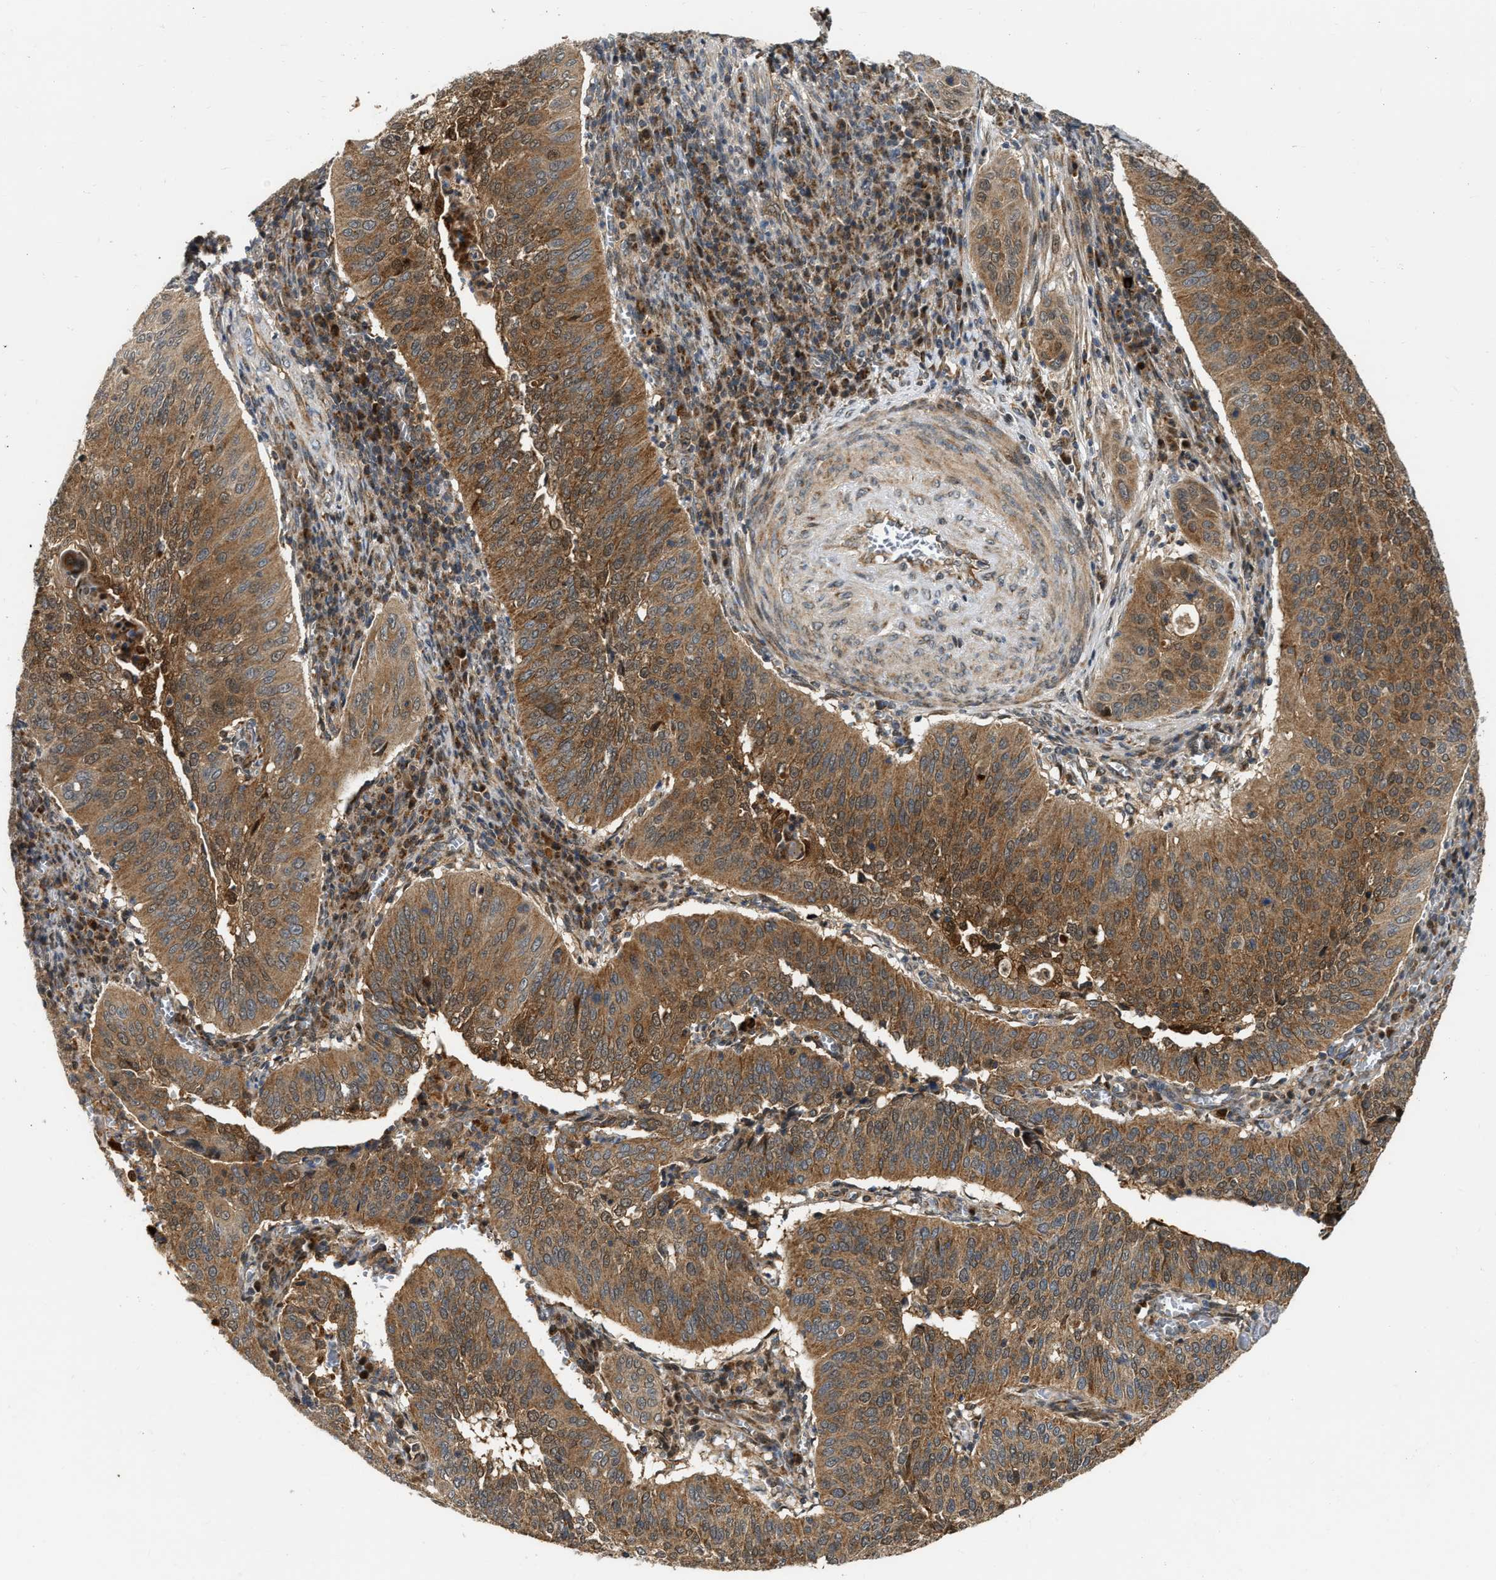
{"staining": {"intensity": "moderate", "quantity": ">75%", "location": "cytoplasmic/membranous"}, "tissue": "cervical cancer", "cell_type": "Tumor cells", "image_type": "cancer", "snomed": [{"axis": "morphology", "description": "Squamous cell carcinoma, NOS"}, {"axis": "topography", "description": "Cervix"}], "caption": "Brown immunohistochemical staining in human squamous cell carcinoma (cervical) demonstrates moderate cytoplasmic/membranous positivity in approximately >75% of tumor cells.", "gene": "EXTL2", "patient": {"sex": "female", "age": 39}}